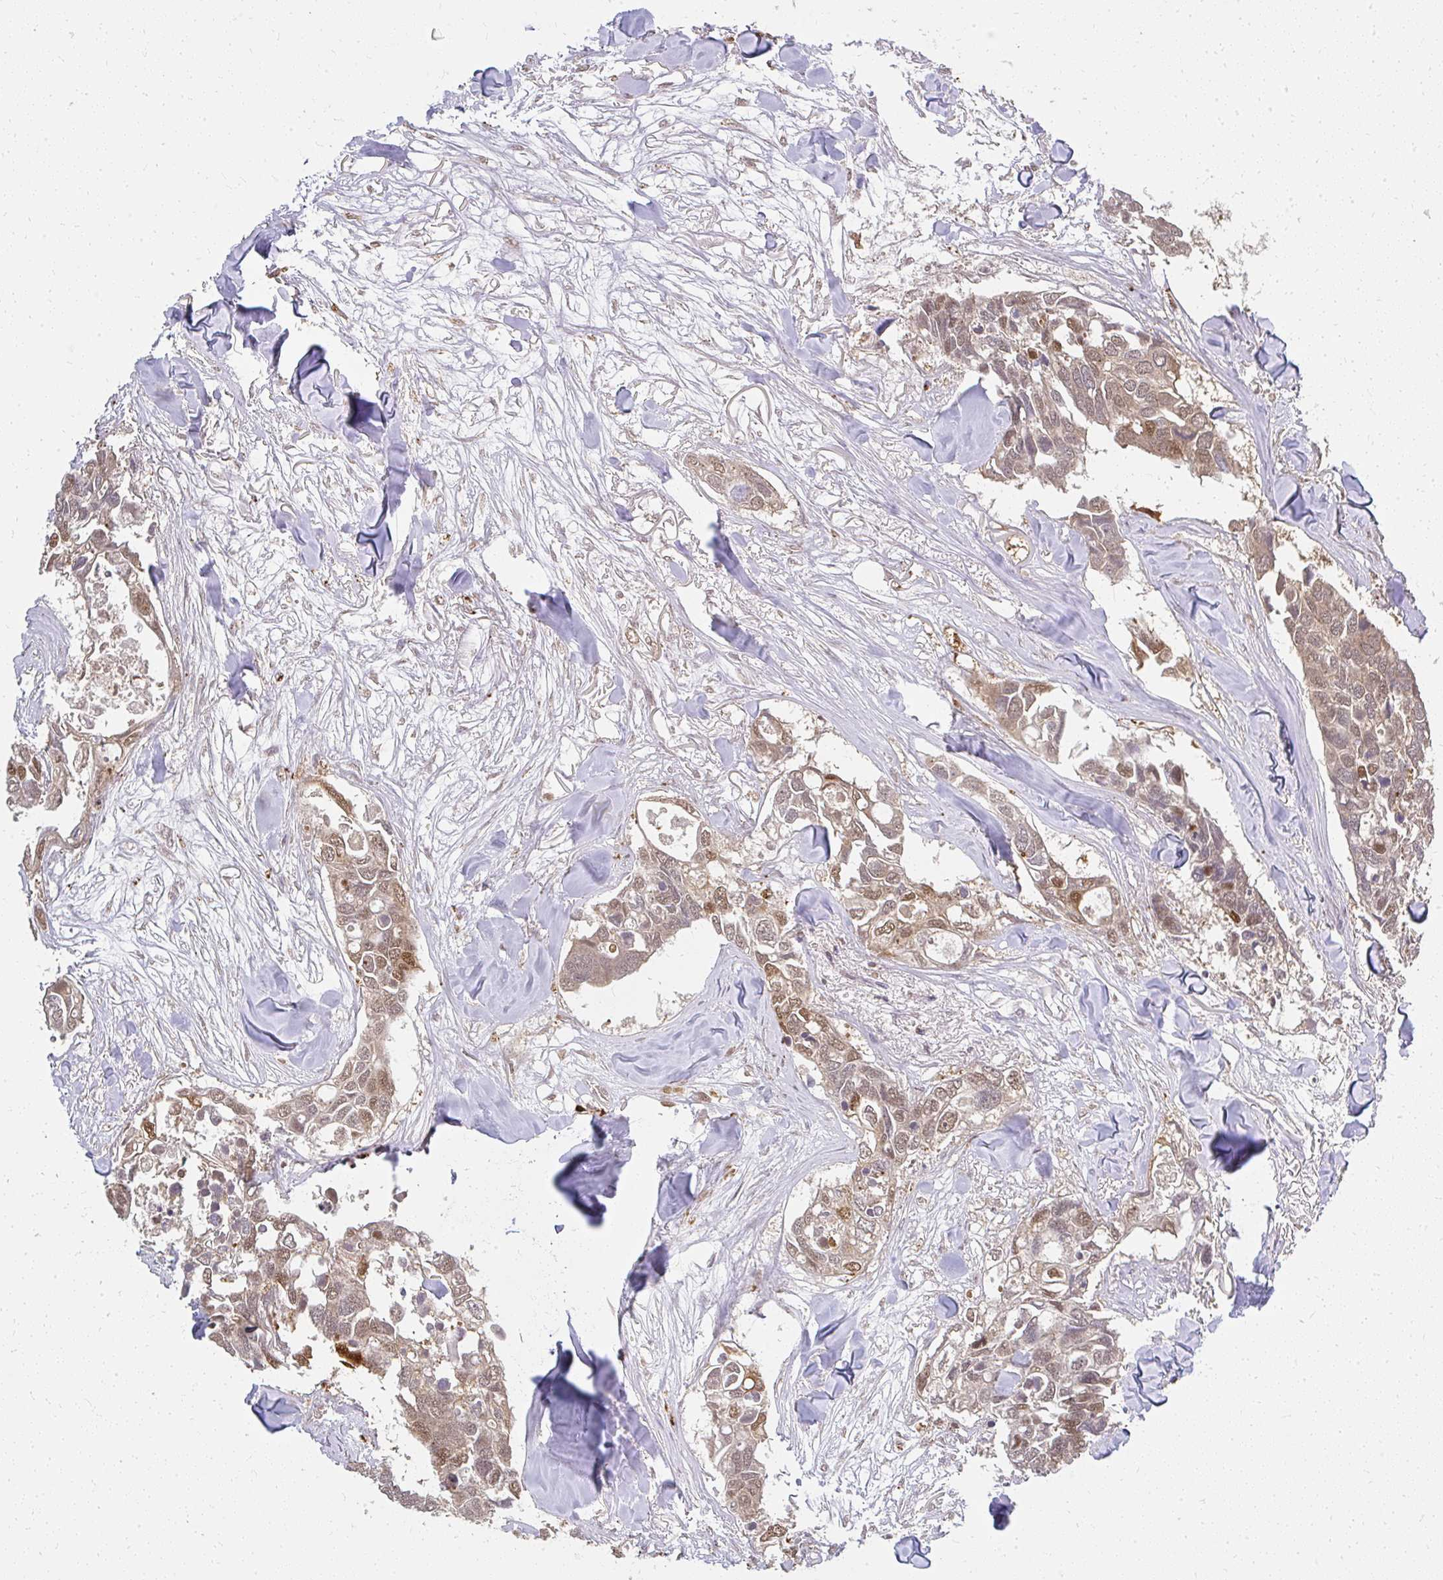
{"staining": {"intensity": "moderate", "quantity": "25%-75%", "location": "nuclear"}, "tissue": "breast cancer", "cell_type": "Tumor cells", "image_type": "cancer", "snomed": [{"axis": "morphology", "description": "Duct carcinoma"}, {"axis": "topography", "description": "Breast"}], "caption": "An IHC micrograph of neoplastic tissue is shown. Protein staining in brown highlights moderate nuclear positivity in breast cancer (invasive ductal carcinoma) within tumor cells.", "gene": "LARS2", "patient": {"sex": "female", "age": 83}}